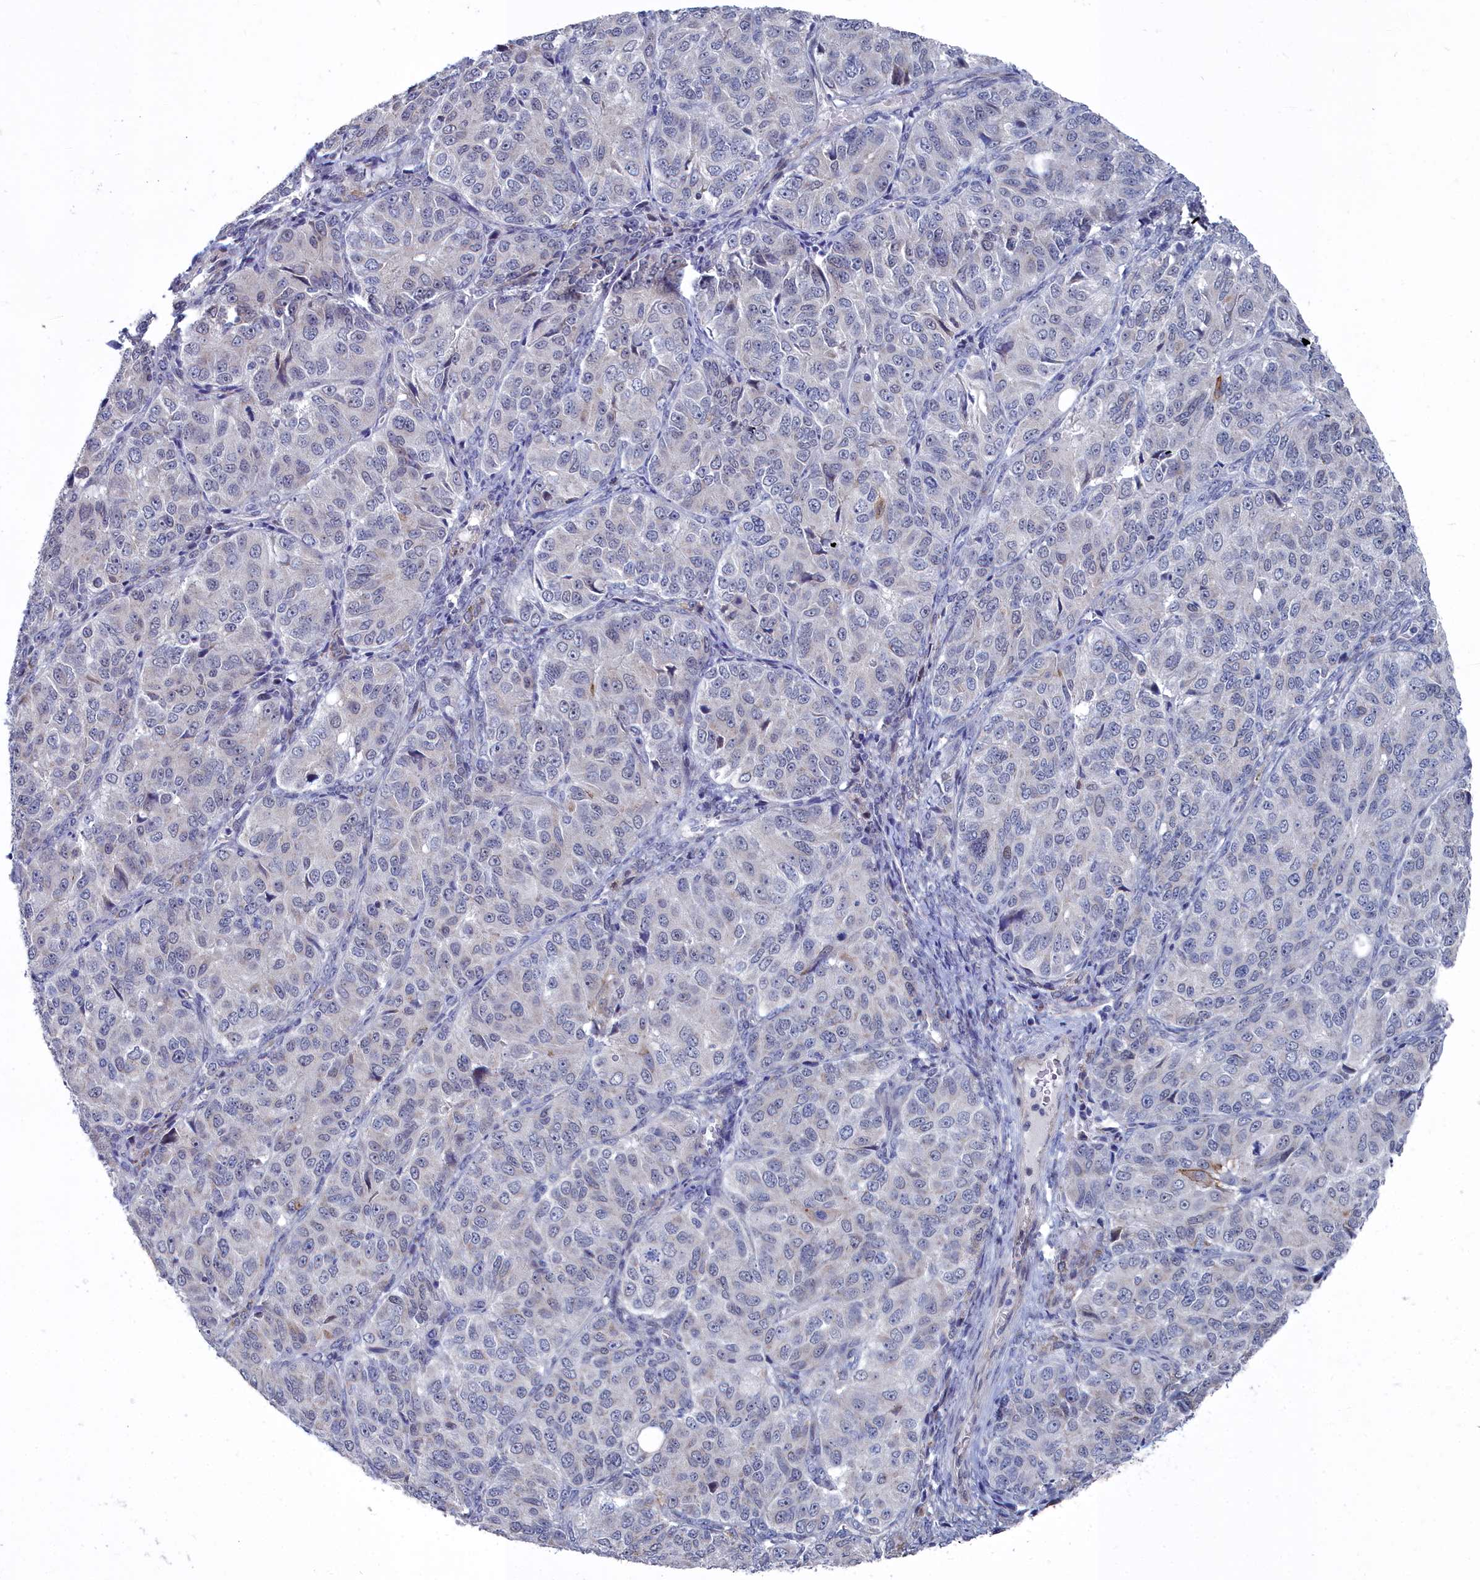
{"staining": {"intensity": "strong", "quantity": "<25%", "location": "cytoplasmic/membranous"}, "tissue": "ovarian cancer", "cell_type": "Tumor cells", "image_type": "cancer", "snomed": [{"axis": "morphology", "description": "Carcinoma, endometroid"}, {"axis": "topography", "description": "Ovary"}], "caption": "Brown immunohistochemical staining in human ovarian cancer (endometroid carcinoma) shows strong cytoplasmic/membranous staining in approximately <25% of tumor cells.", "gene": "SHISAL2A", "patient": {"sex": "female", "age": 51}}